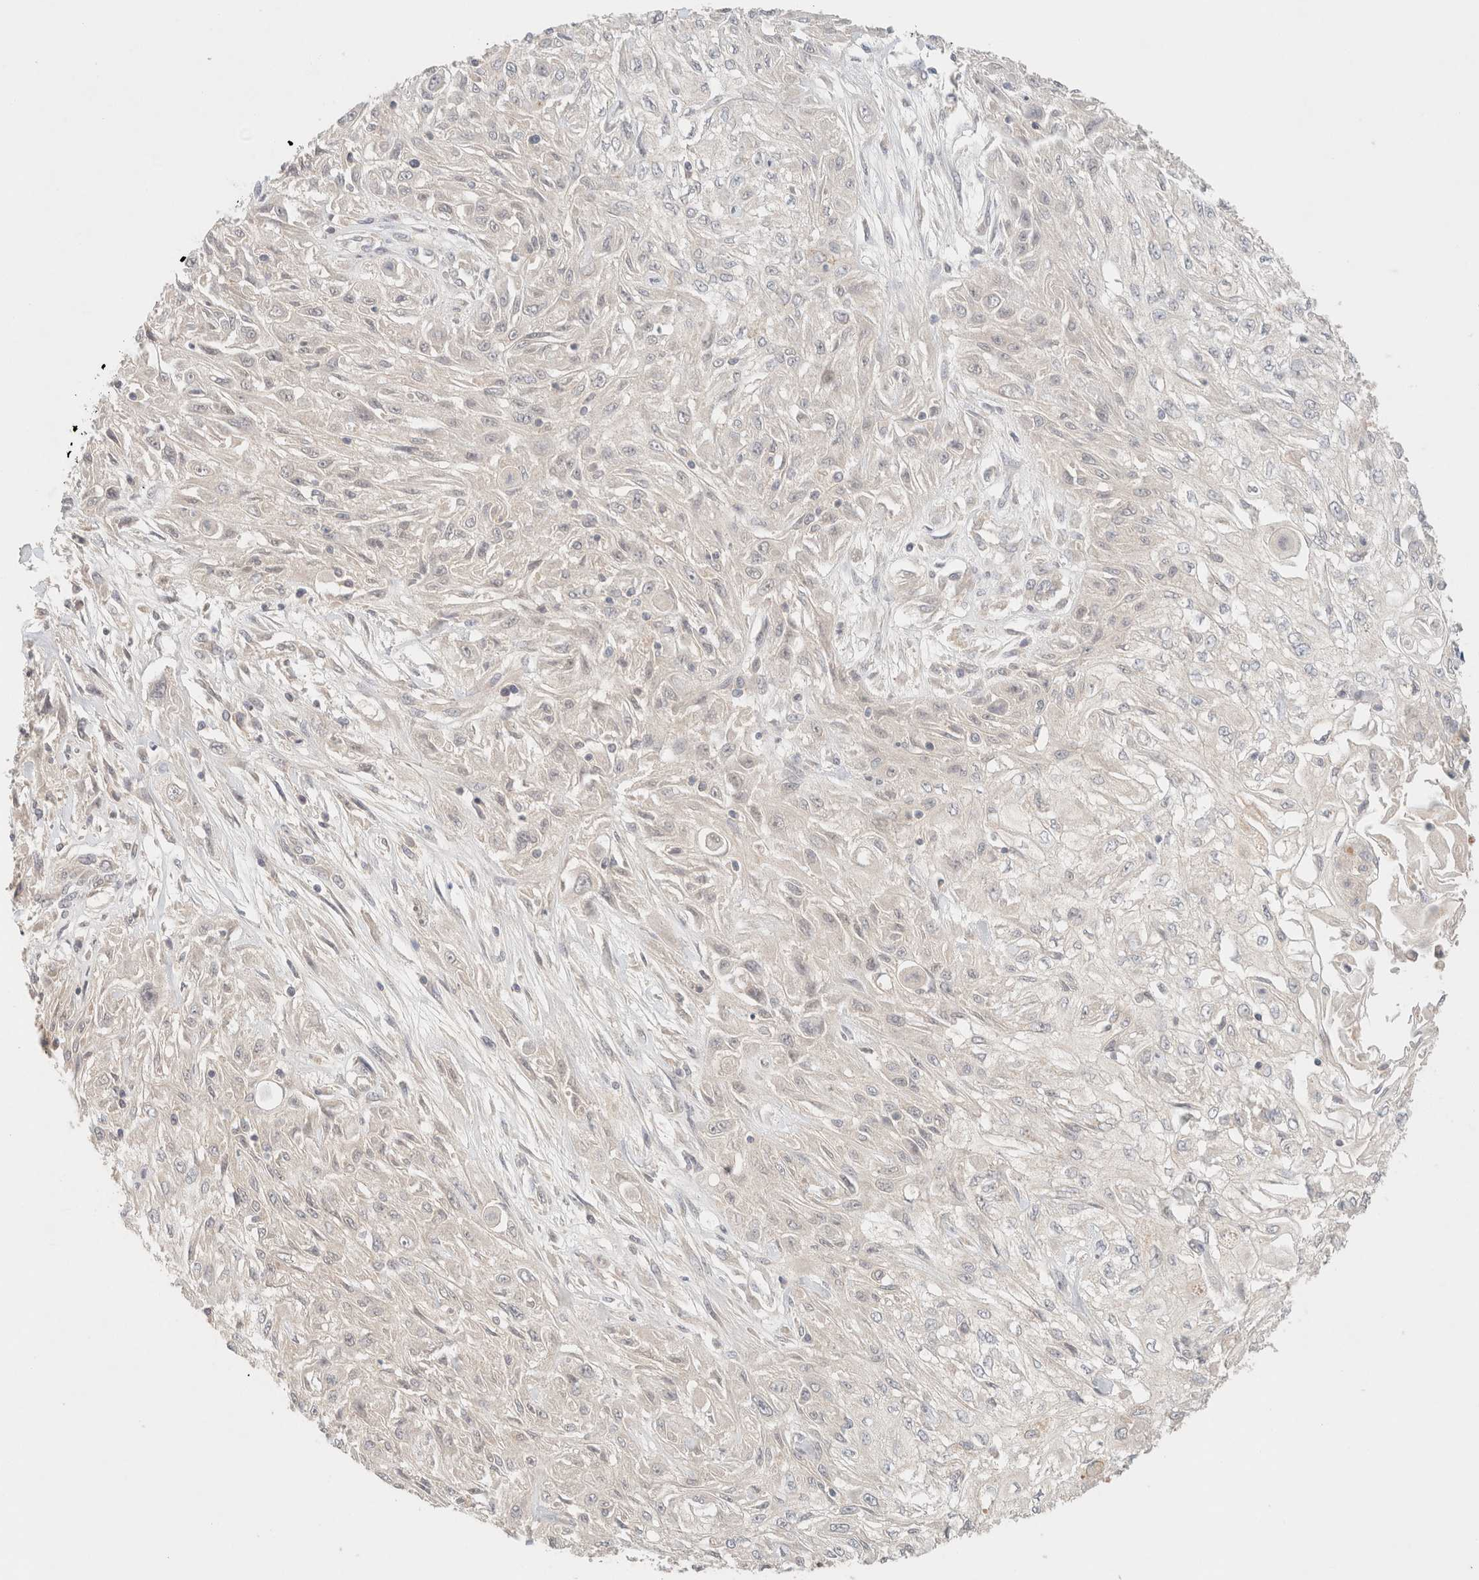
{"staining": {"intensity": "negative", "quantity": "none", "location": "none"}, "tissue": "skin cancer", "cell_type": "Tumor cells", "image_type": "cancer", "snomed": [{"axis": "morphology", "description": "Squamous cell carcinoma, NOS"}, {"axis": "morphology", "description": "Squamous cell carcinoma, metastatic, NOS"}, {"axis": "topography", "description": "Skin"}, {"axis": "topography", "description": "Lymph node"}], "caption": "Tumor cells are negative for brown protein staining in skin cancer.", "gene": "SARM1", "patient": {"sex": "male", "age": 75}}